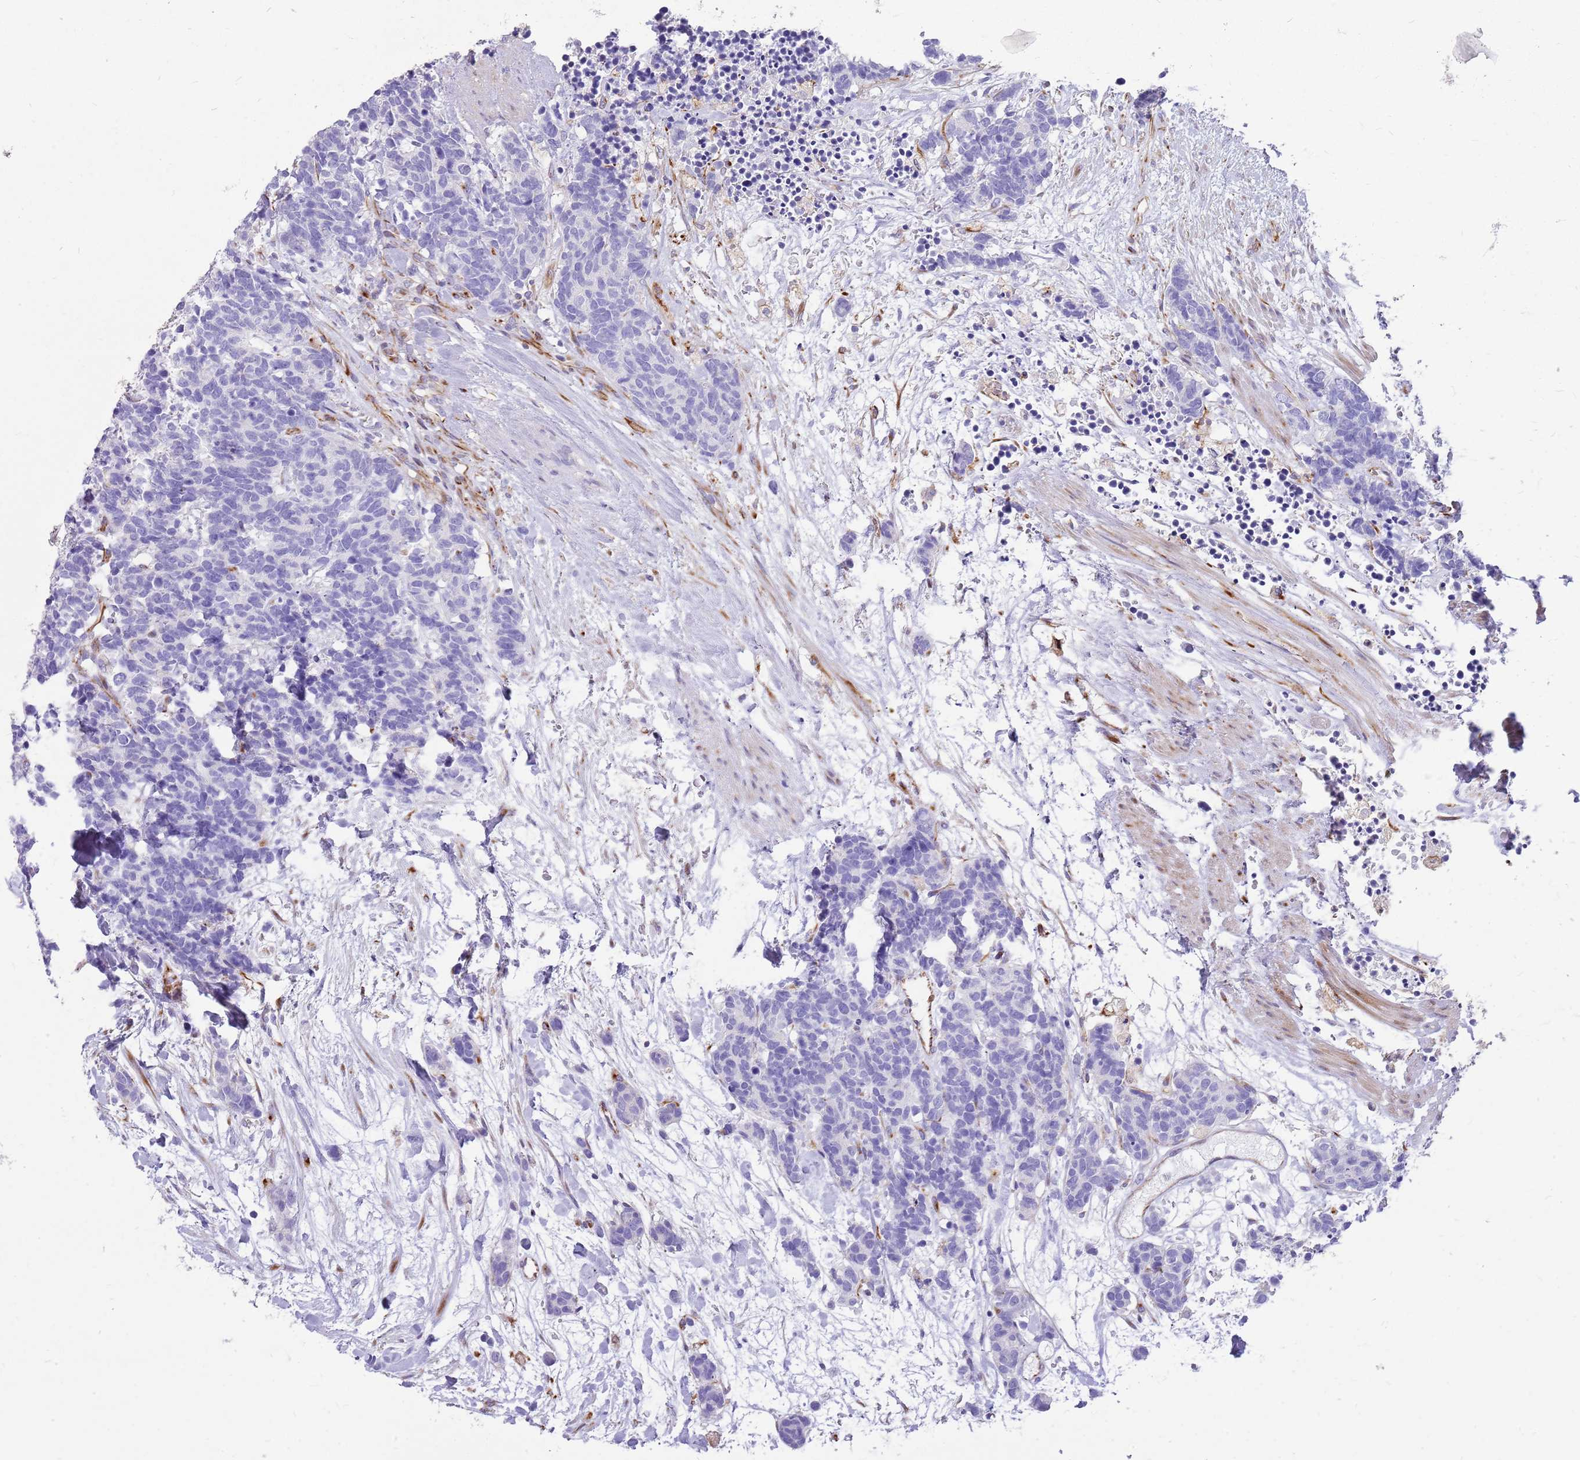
{"staining": {"intensity": "negative", "quantity": "none", "location": "none"}, "tissue": "carcinoid", "cell_type": "Tumor cells", "image_type": "cancer", "snomed": [{"axis": "morphology", "description": "Carcinoma, NOS"}, {"axis": "morphology", "description": "Carcinoid, malignant, NOS"}, {"axis": "topography", "description": "Prostate"}], "caption": "DAB (3,3'-diaminobenzidine) immunohistochemical staining of human carcinoid displays no significant expression in tumor cells.", "gene": "ZDHHC1", "patient": {"sex": "male", "age": 57}}